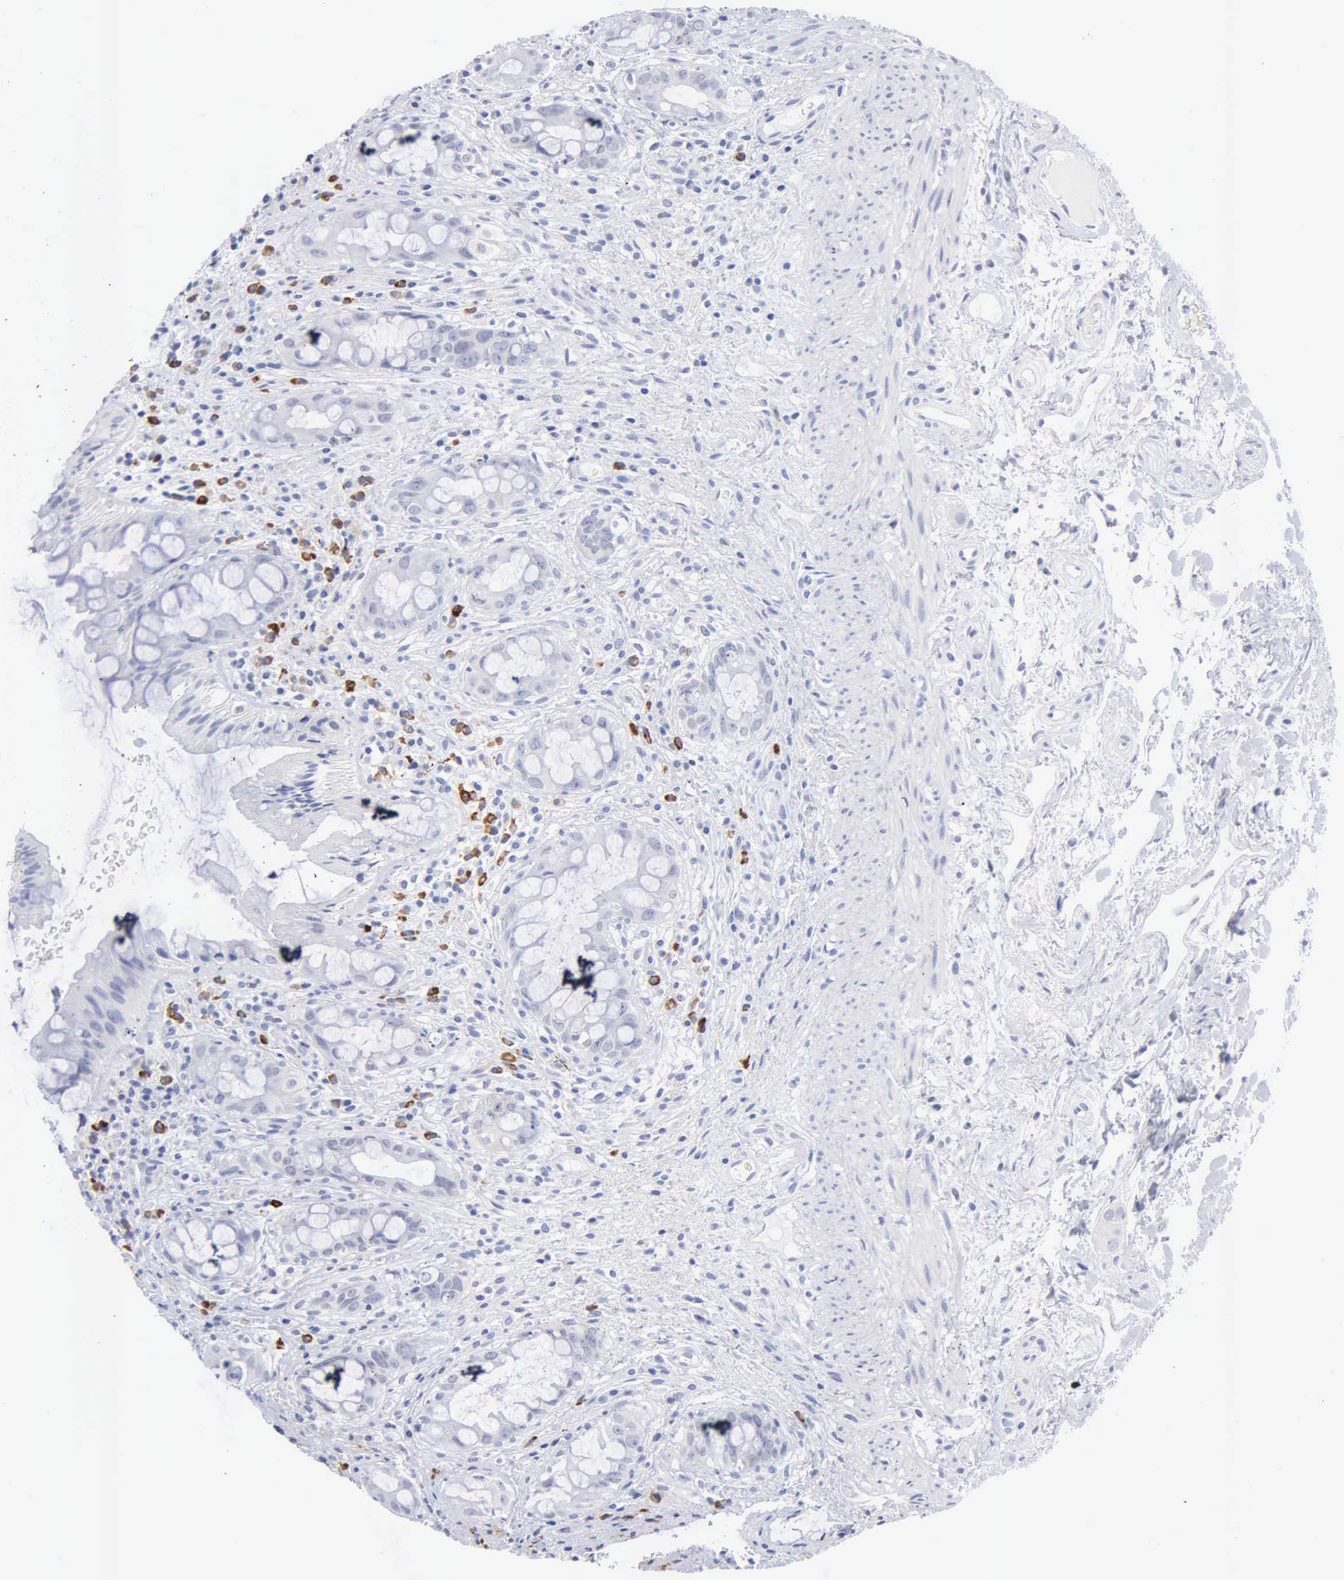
{"staining": {"intensity": "negative", "quantity": "none", "location": "none"}, "tissue": "rectum", "cell_type": "Glandular cells", "image_type": "normal", "snomed": [{"axis": "morphology", "description": "Normal tissue, NOS"}, {"axis": "topography", "description": "Rectum"}], "caption": "This micrograph is of normal rectum stained with immunohistochemistry to label a protein in brown with the nuclei are counter-stained blue. There is no expression in glandular cells.", "gene": "ASPHD2", "patient": {"sex": "female", "age": 60}}